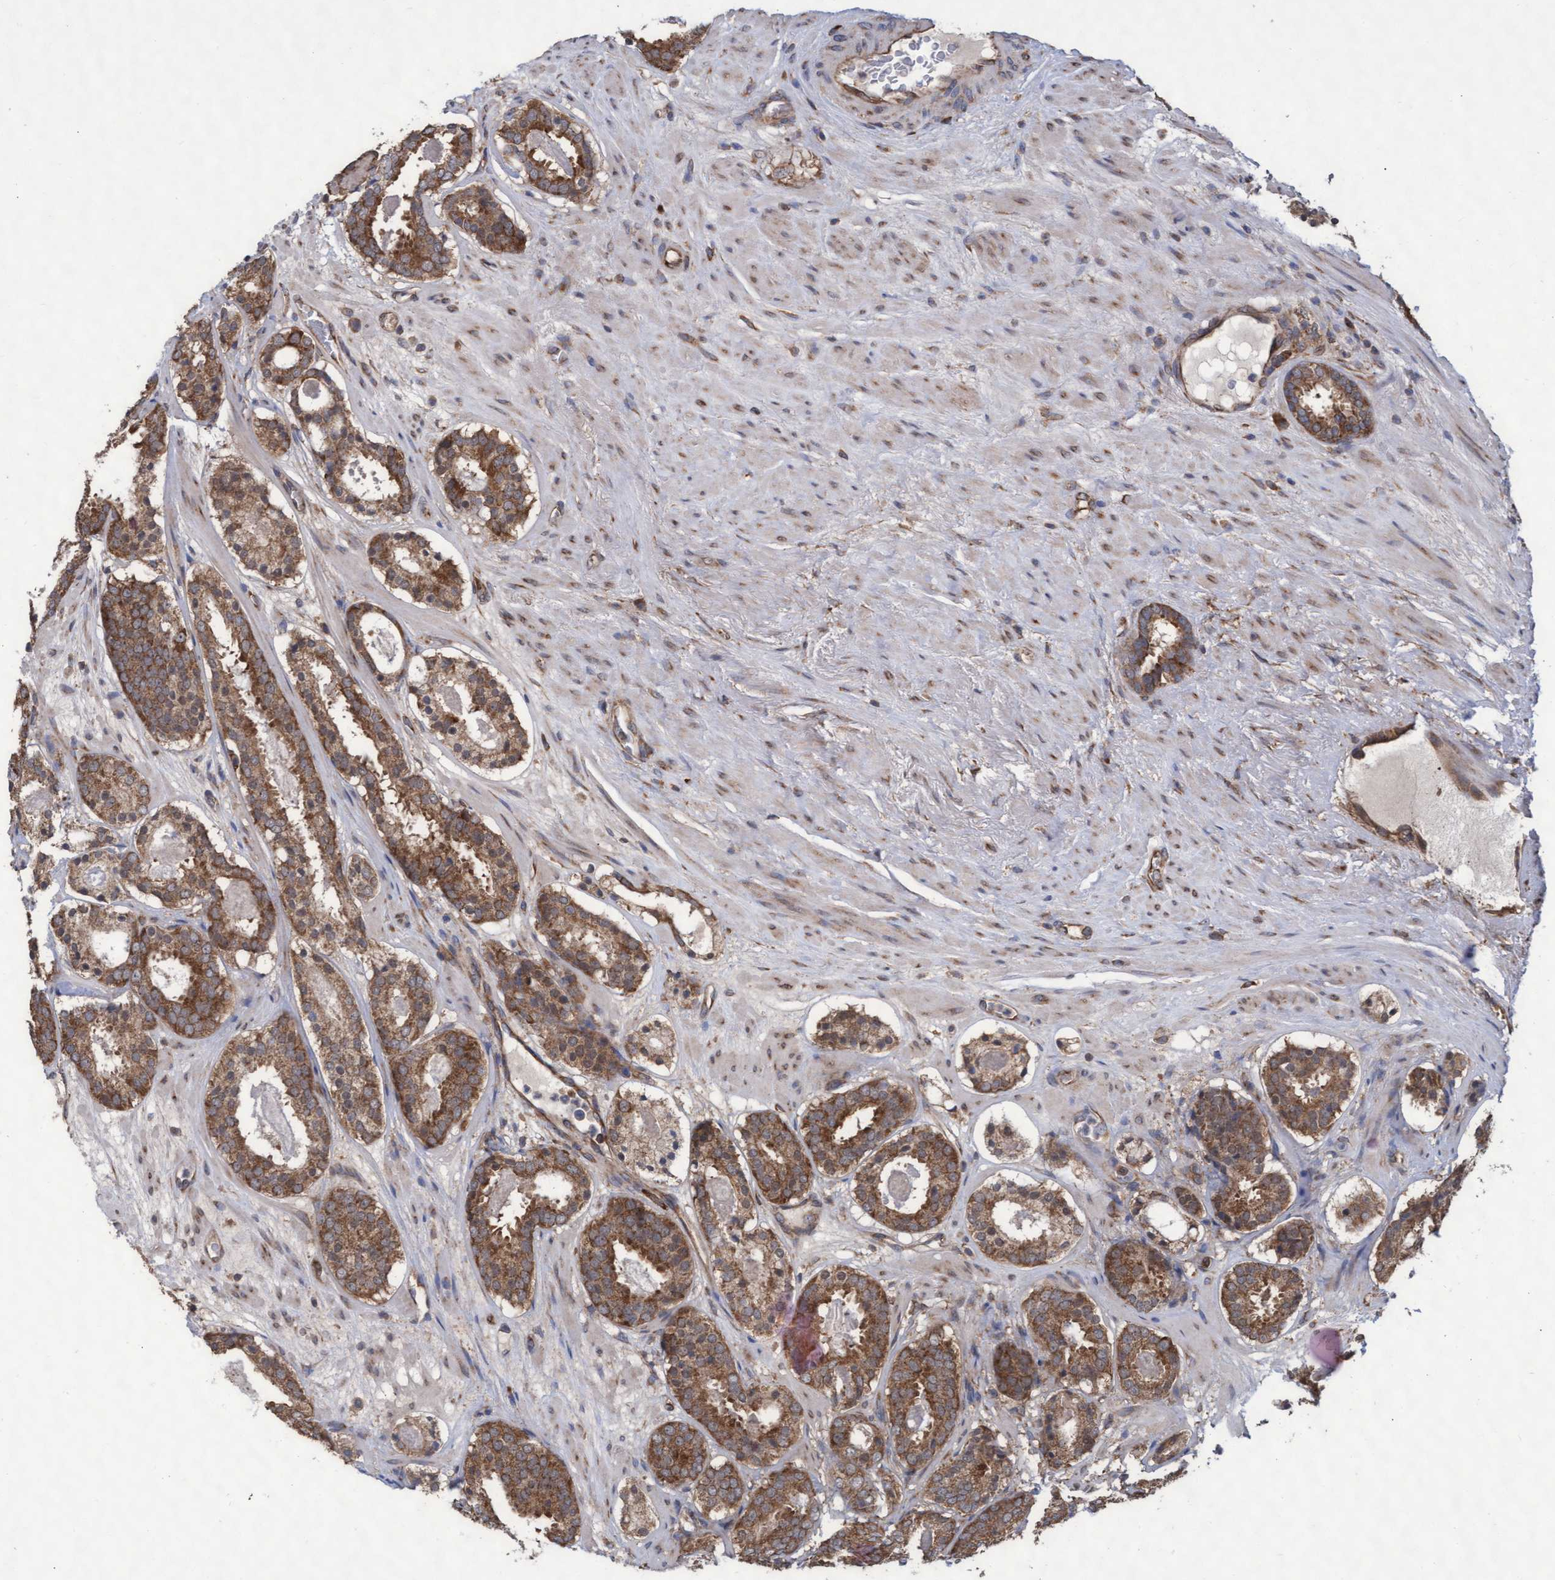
{"staining": {"intensity": "strong", "quantity": ">75%", "location": "cytoplasmic/membranous"}, "tissue": "prostate cancer", "cell_type": "Tumor cells", "image_type": "cancer", "snomed": [{"axis": "morphology", "description": "Adenocarcinoma, Low grade"}, {"axis": "topography", "description": "Prostate"}], "caption": "DAB immunohistochemical staining of prostate cancer reveals strong cytoplasmic/membranous protein expression in about >75% of tumor cells. The protein of interest is shown in brown color, while the nuclei are stained blue.", "gene": "ABCF2", "patient": {"sex": "male", "age": 69}}